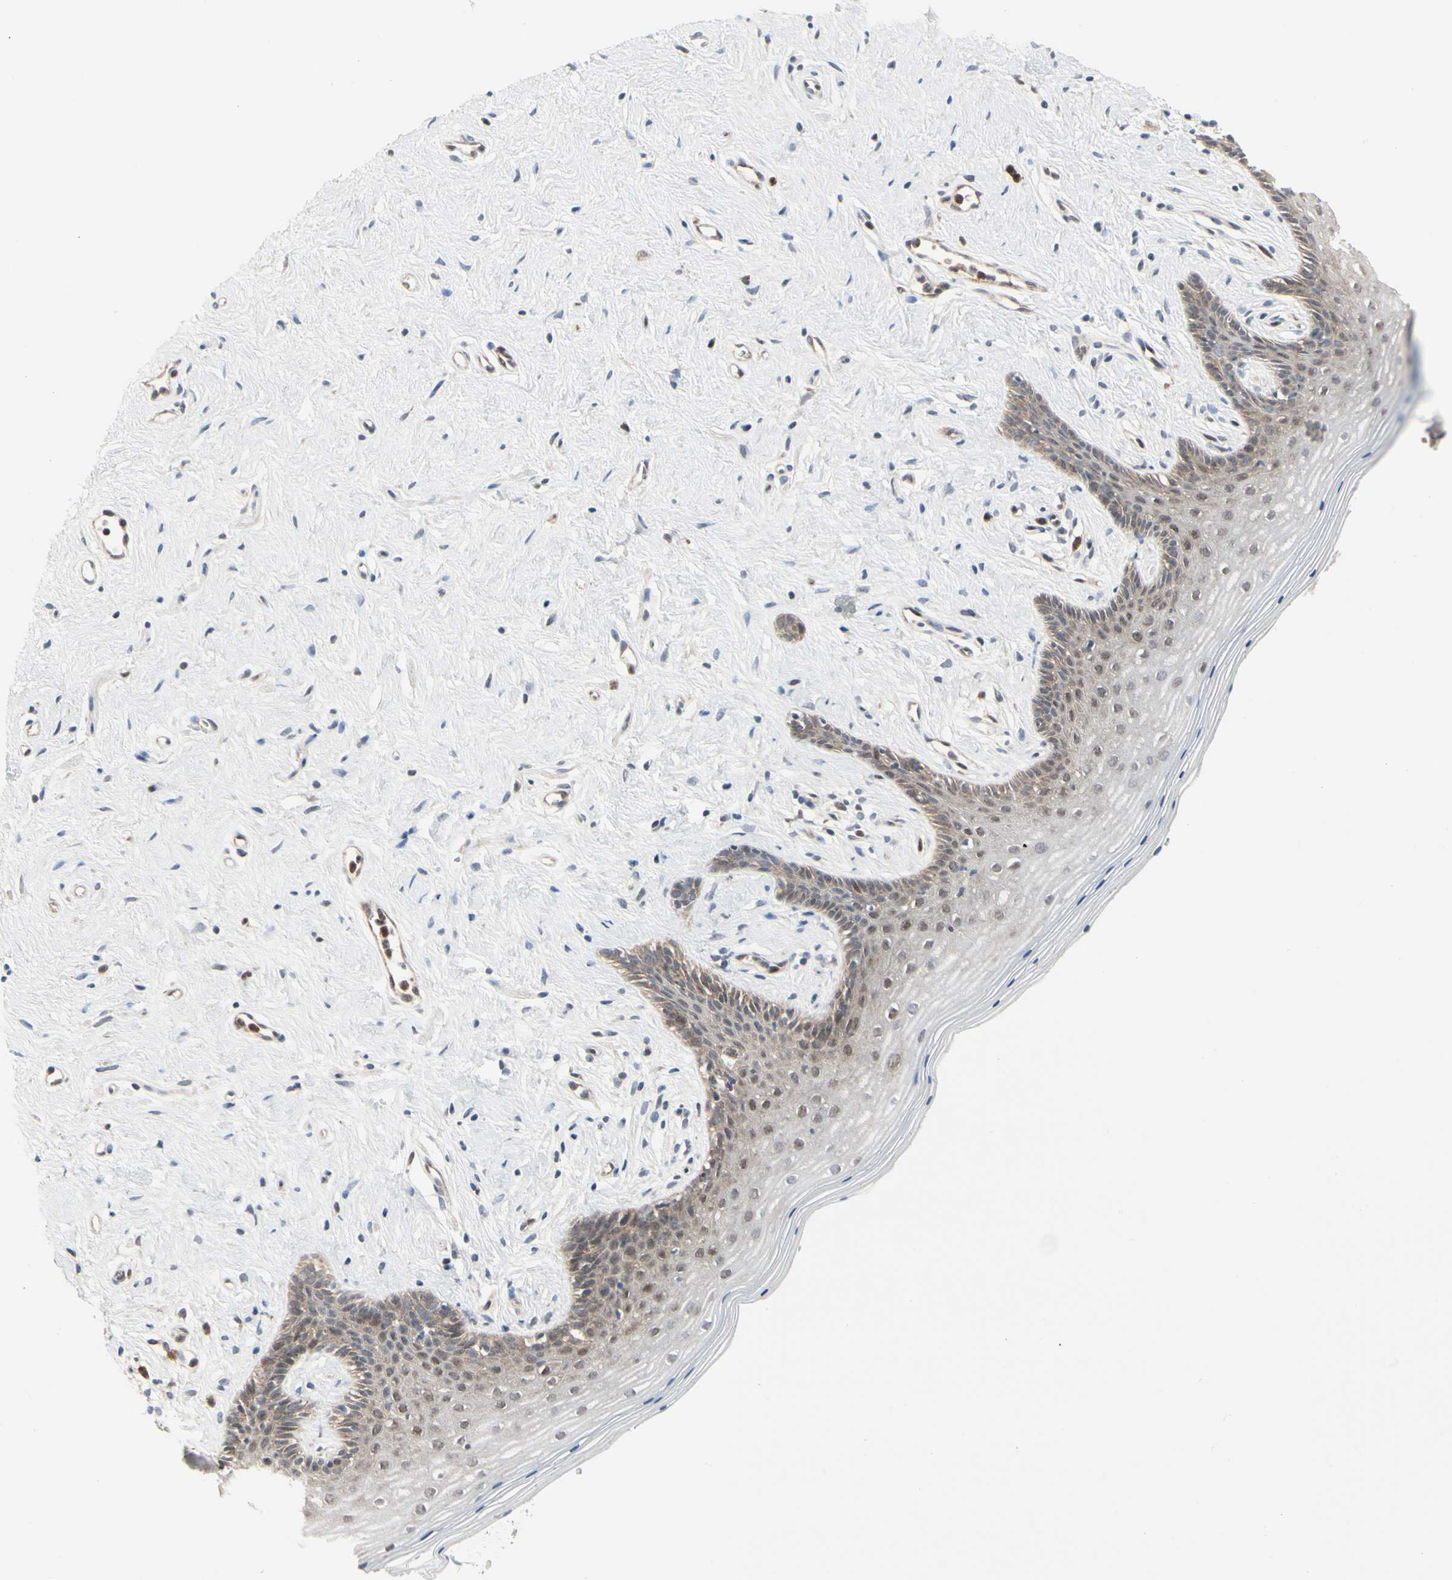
{"staining": {"intensity": "weak", "quantity": "25%-75%", "location": "cytoplasmic/membranous"}, "tissue": "vagina", "cell_type": "Squamous epithelial cells", "image_type": "normal", "snomed": [{"axis": "morphology", "description": "Normal tissue, NOS"}, {"axis": "topography", "description": "Vagina"}], "caption": "Vagina stained with DAB (3,3'-diaminobenzidine) IHC shows low levels of weak cytoplasmic/membranous positivity in approximately 25%-75% of squamous epithelial cells. The protein of interest is shown in brown color, while the nuclei are stained blue.", "gene": "CDK5", "patient": {"sex": "female", "age": 44}}